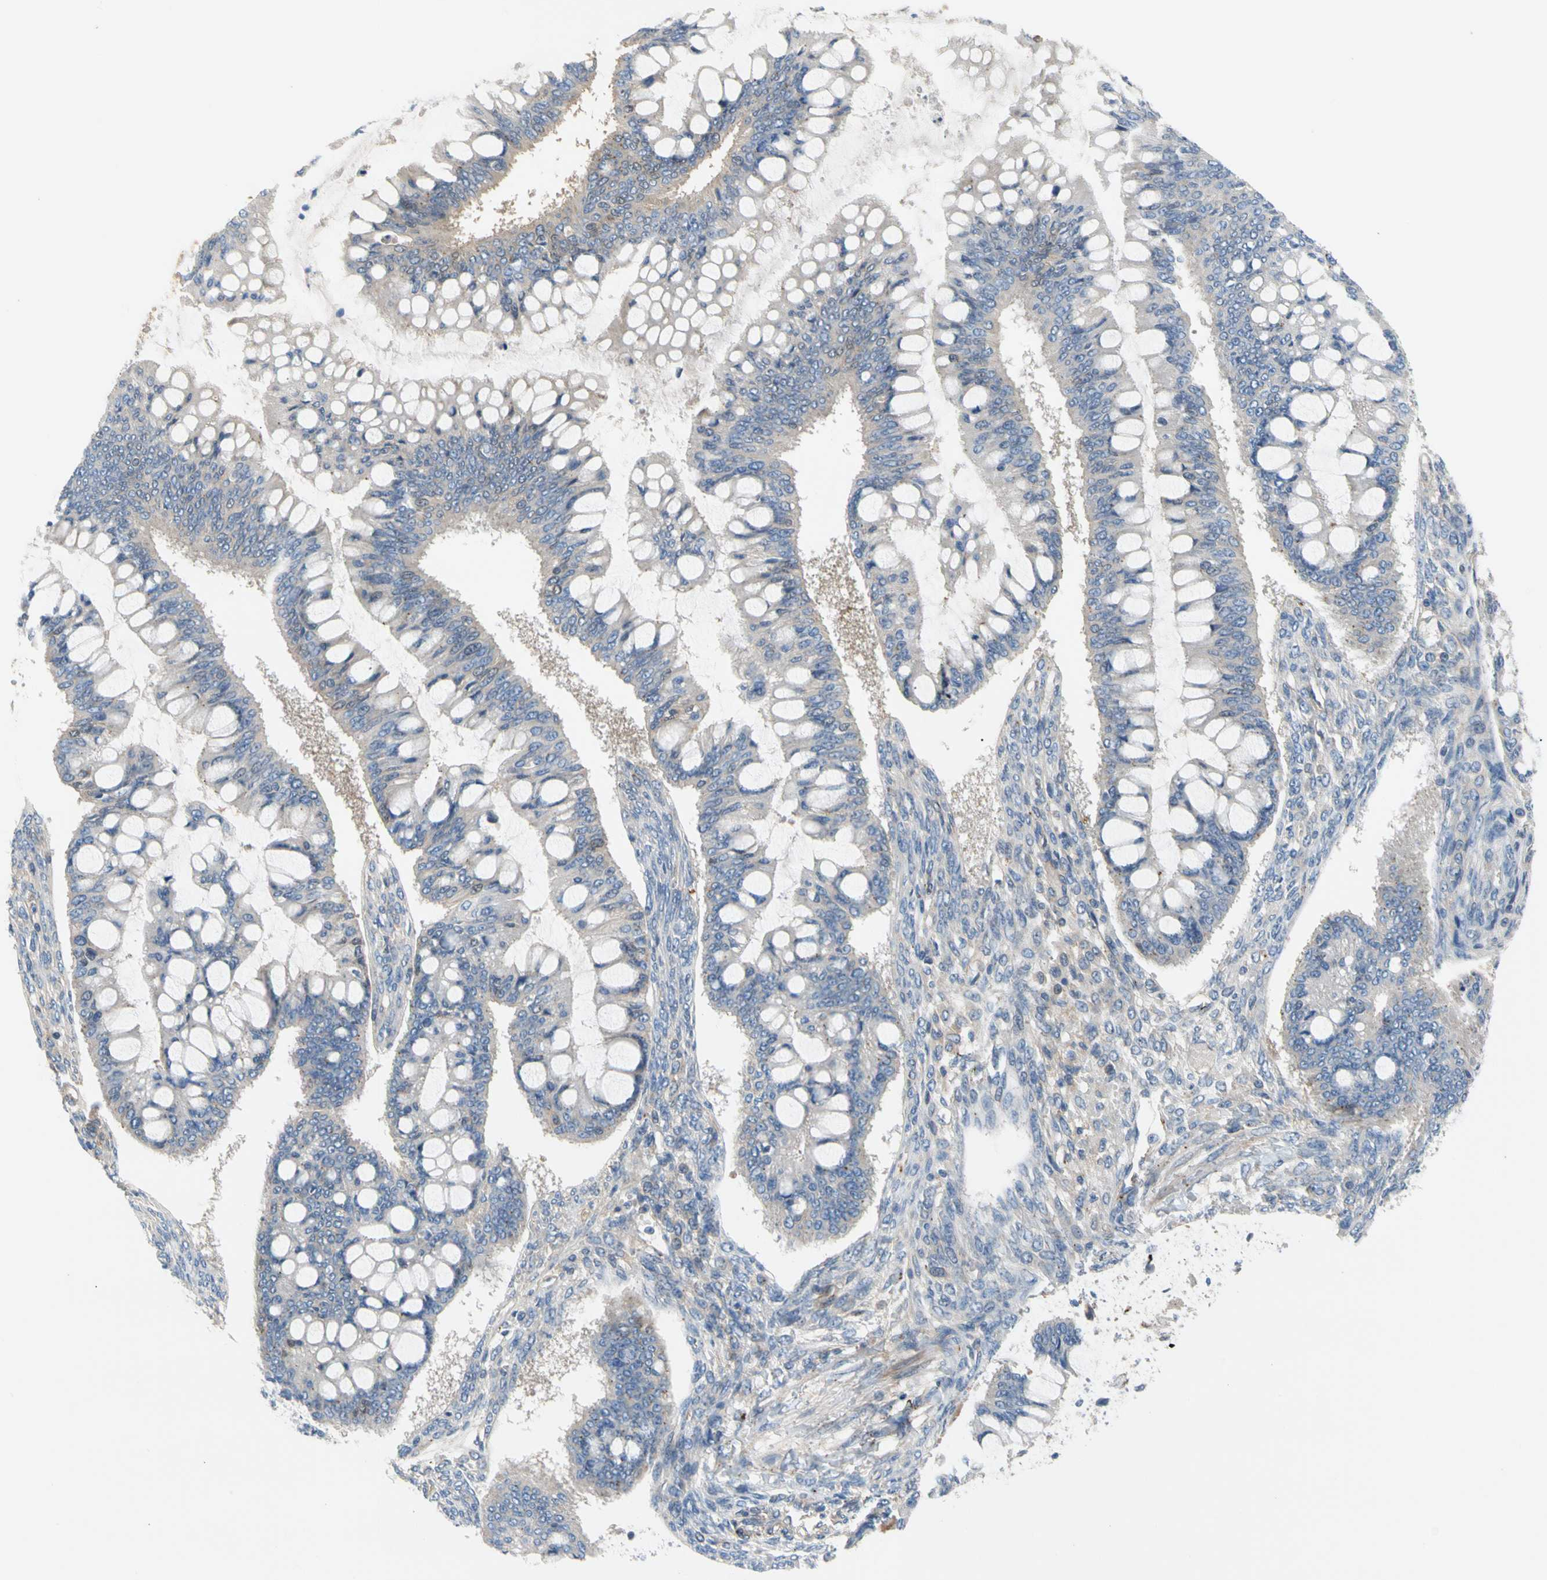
{"staining": {"intensity": "negative", "quantity": "none", "location": "none"}, "tissue": "ovarian cancer", "cell_type": "Tumor cells", "image_type": "cancer", "snomed": [{"axis": "morphology", "description": "Cystadenocarcinoma, mucinous, NOS"}, {"axis": "topography", "description": "Ovary"}], "caption": "Ovarian mucinous cystadenocarcinoma was stained to show a protein in brown. There is no significant staining in tumor cells. (DAB immunohistochemistry with hematoxylin counter stain).", "gene": "ENTREP3", "patient": {"sex": "female", "age": 73}}